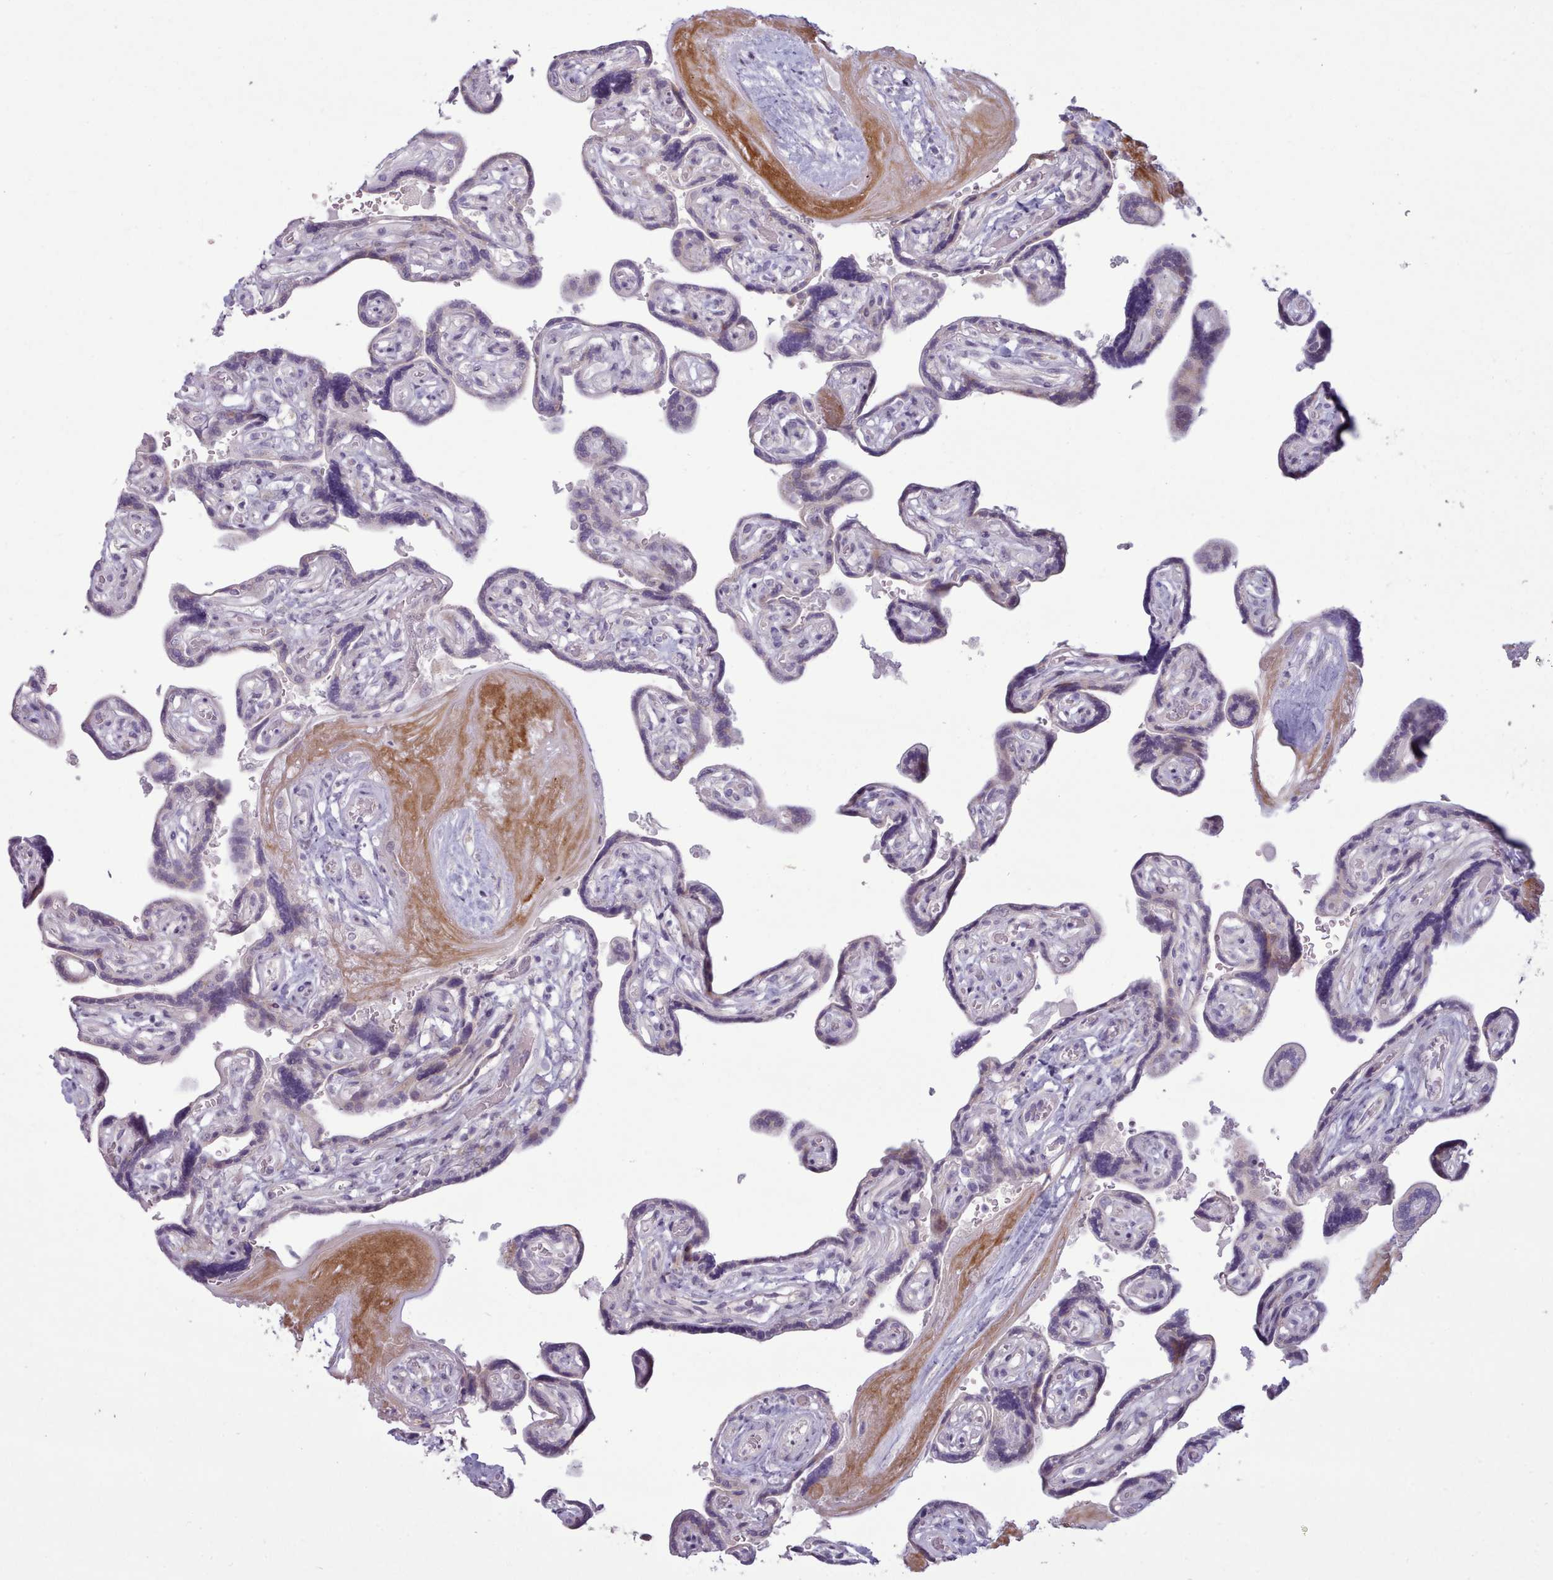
{"staining": {"intensity": "negative", "quantity": "none", "location": "none"}, "tissue": "placenta", "cell_type": "Decidual cells", "image_type": "normal", "snomed": [{"axis": "morphology", "description": "Normal tissue, NOS"}, {"axis": "topography", "description": "Placenta"}], "caption": "Histopathology image shows no significant protein expression in decidual cells of benign placenta.", "gene": "PPP3R1", "patient": {"sex": "female", "age": 32}}